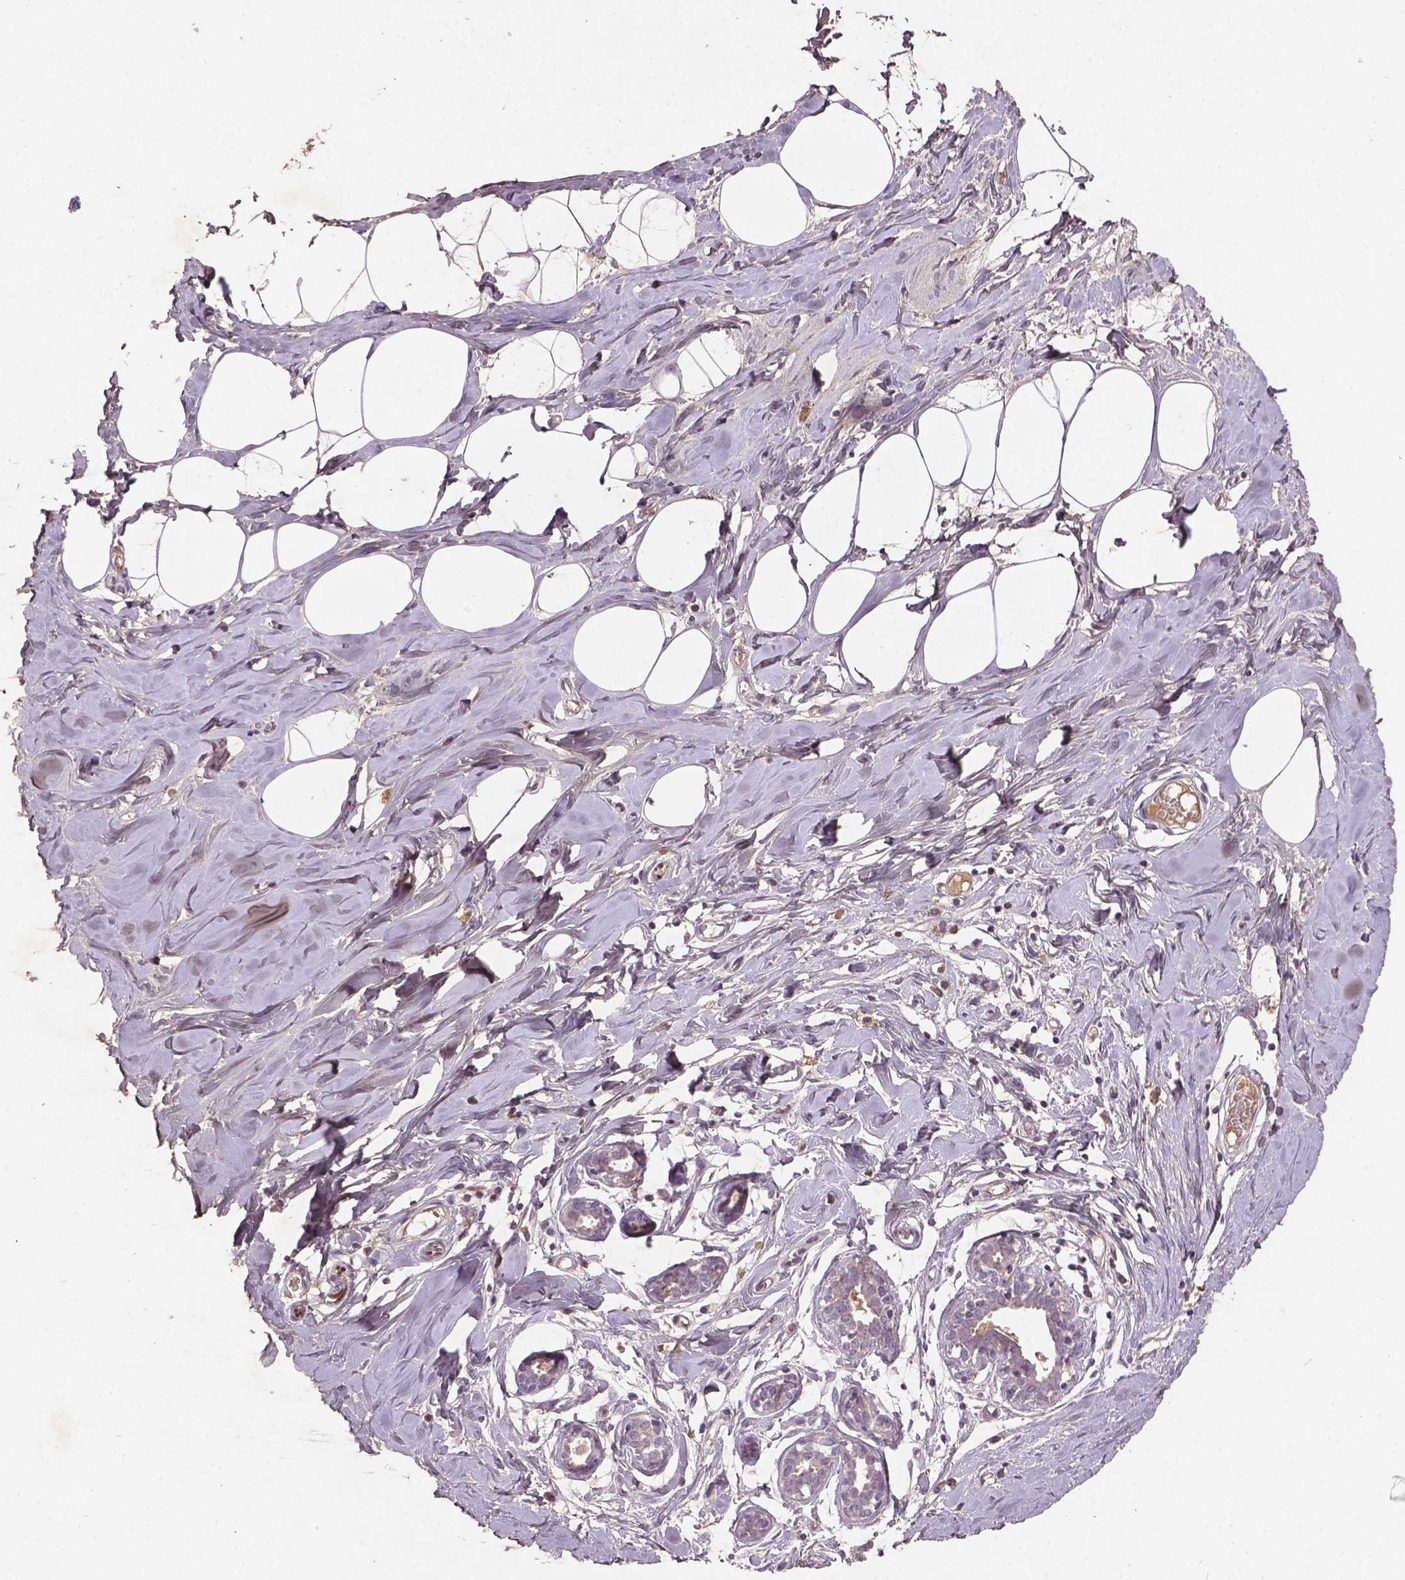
{"staining": {"intensity": "negative", "quantity": "none", "location": "none"}, "tissue": "breast", "cell_type": "Adipocytes", "image_type": "normal", "snomed": [{"axis": "morphology", "description": "Normal tissue, NOS"}, {"axis": "topography", "description": "Breast"}], "caption": "Breast stained for a protein using immunohistochemistry reveals no staining adipocytes.", "gene": "SOX17", "patient": {"sex": "female", "age": 27}}